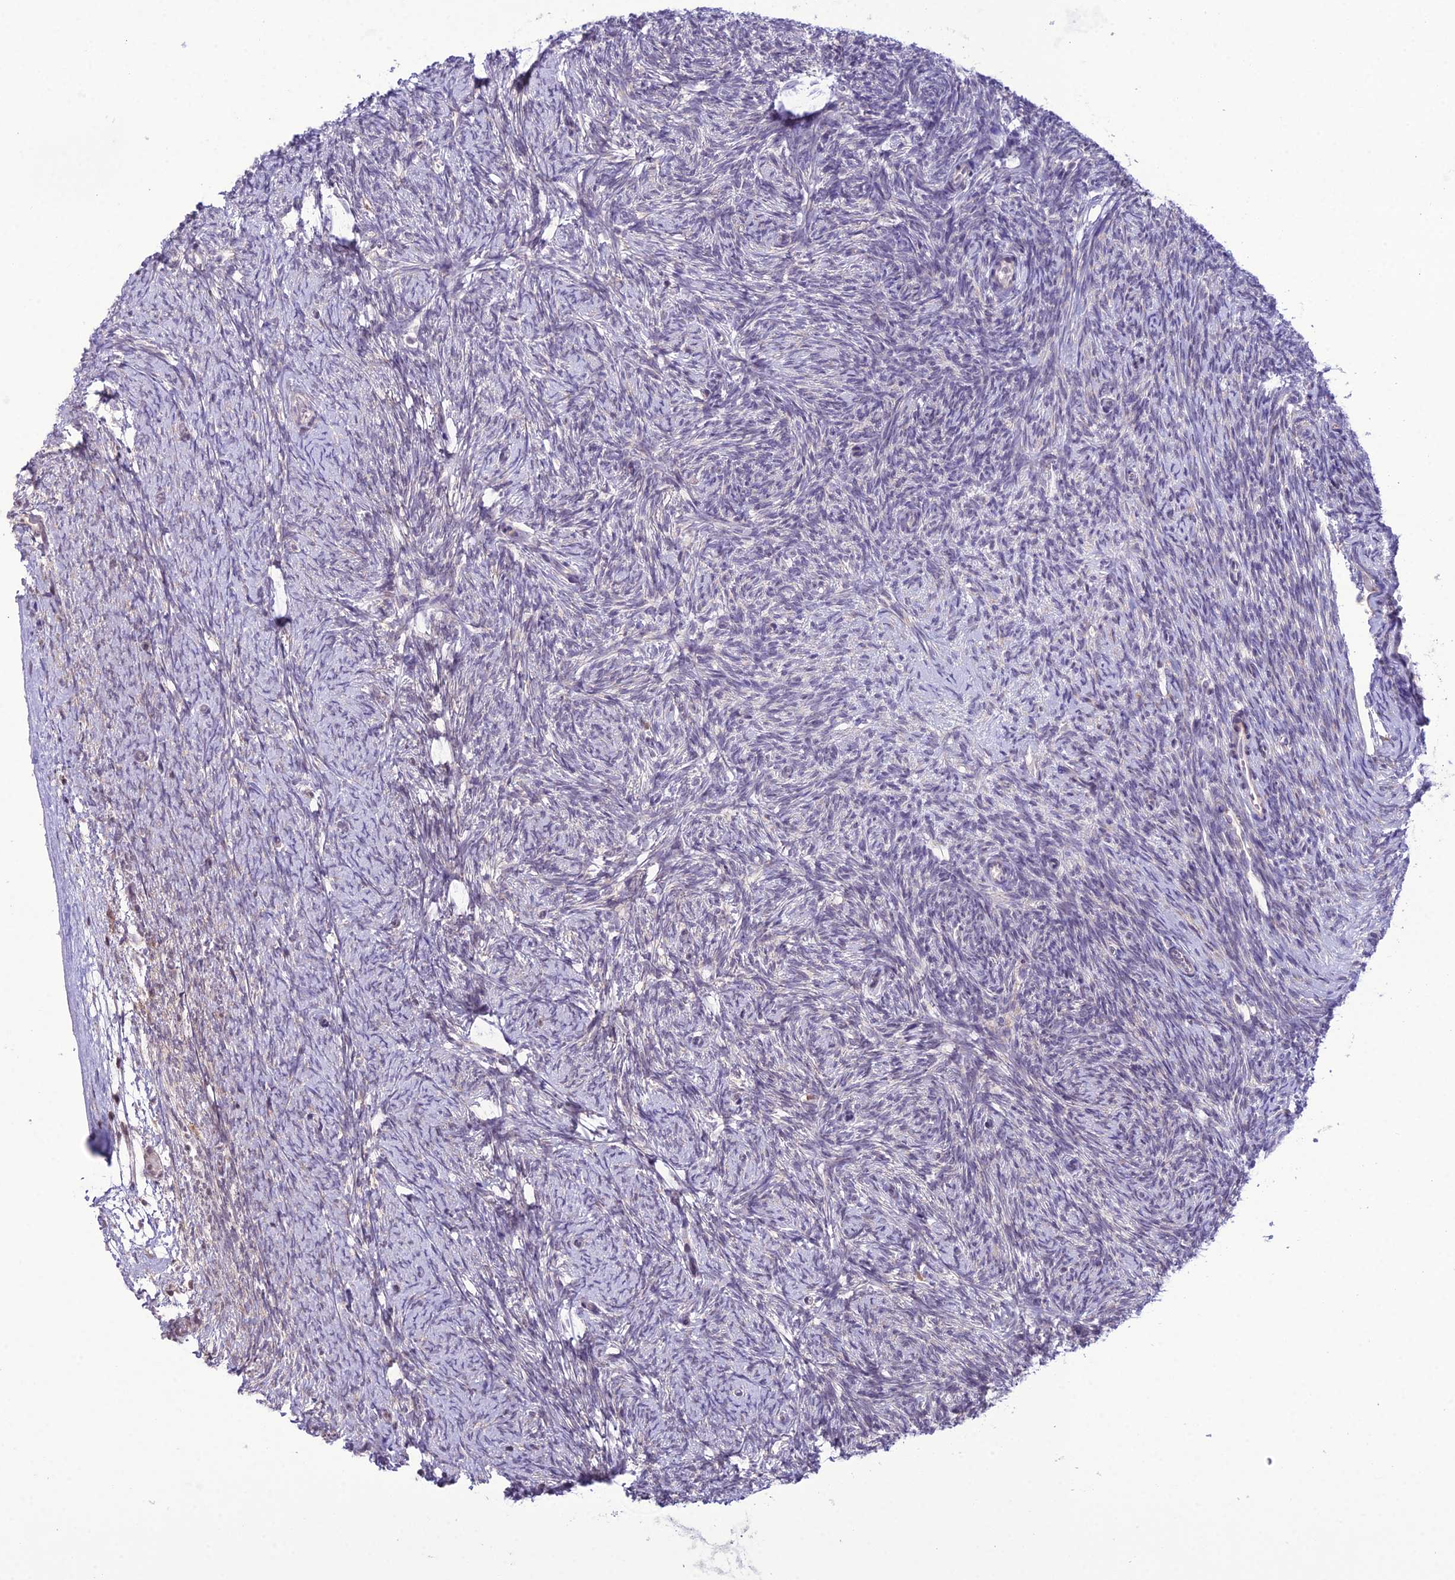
{"staining": {"intensity": "moderate", "quantity": ">75%", "location": "cytoplasmic/membranous"}, "tissue": "ovary", "cell_type": "Follicle cells", "image_type": "normal", "snomed": [{"axis": "morphology", "description": "Normal tissue, NOS"}, {"axis": "topography", "description": "Ovary"}], "caption": "IHC of unremarkable ovary shows medium levels of moderate cytoplasmic/membranous positivity in about >75% of follicle cells.", "gene": "RPS26", "patient": {"sex": "female", "age": 44}}